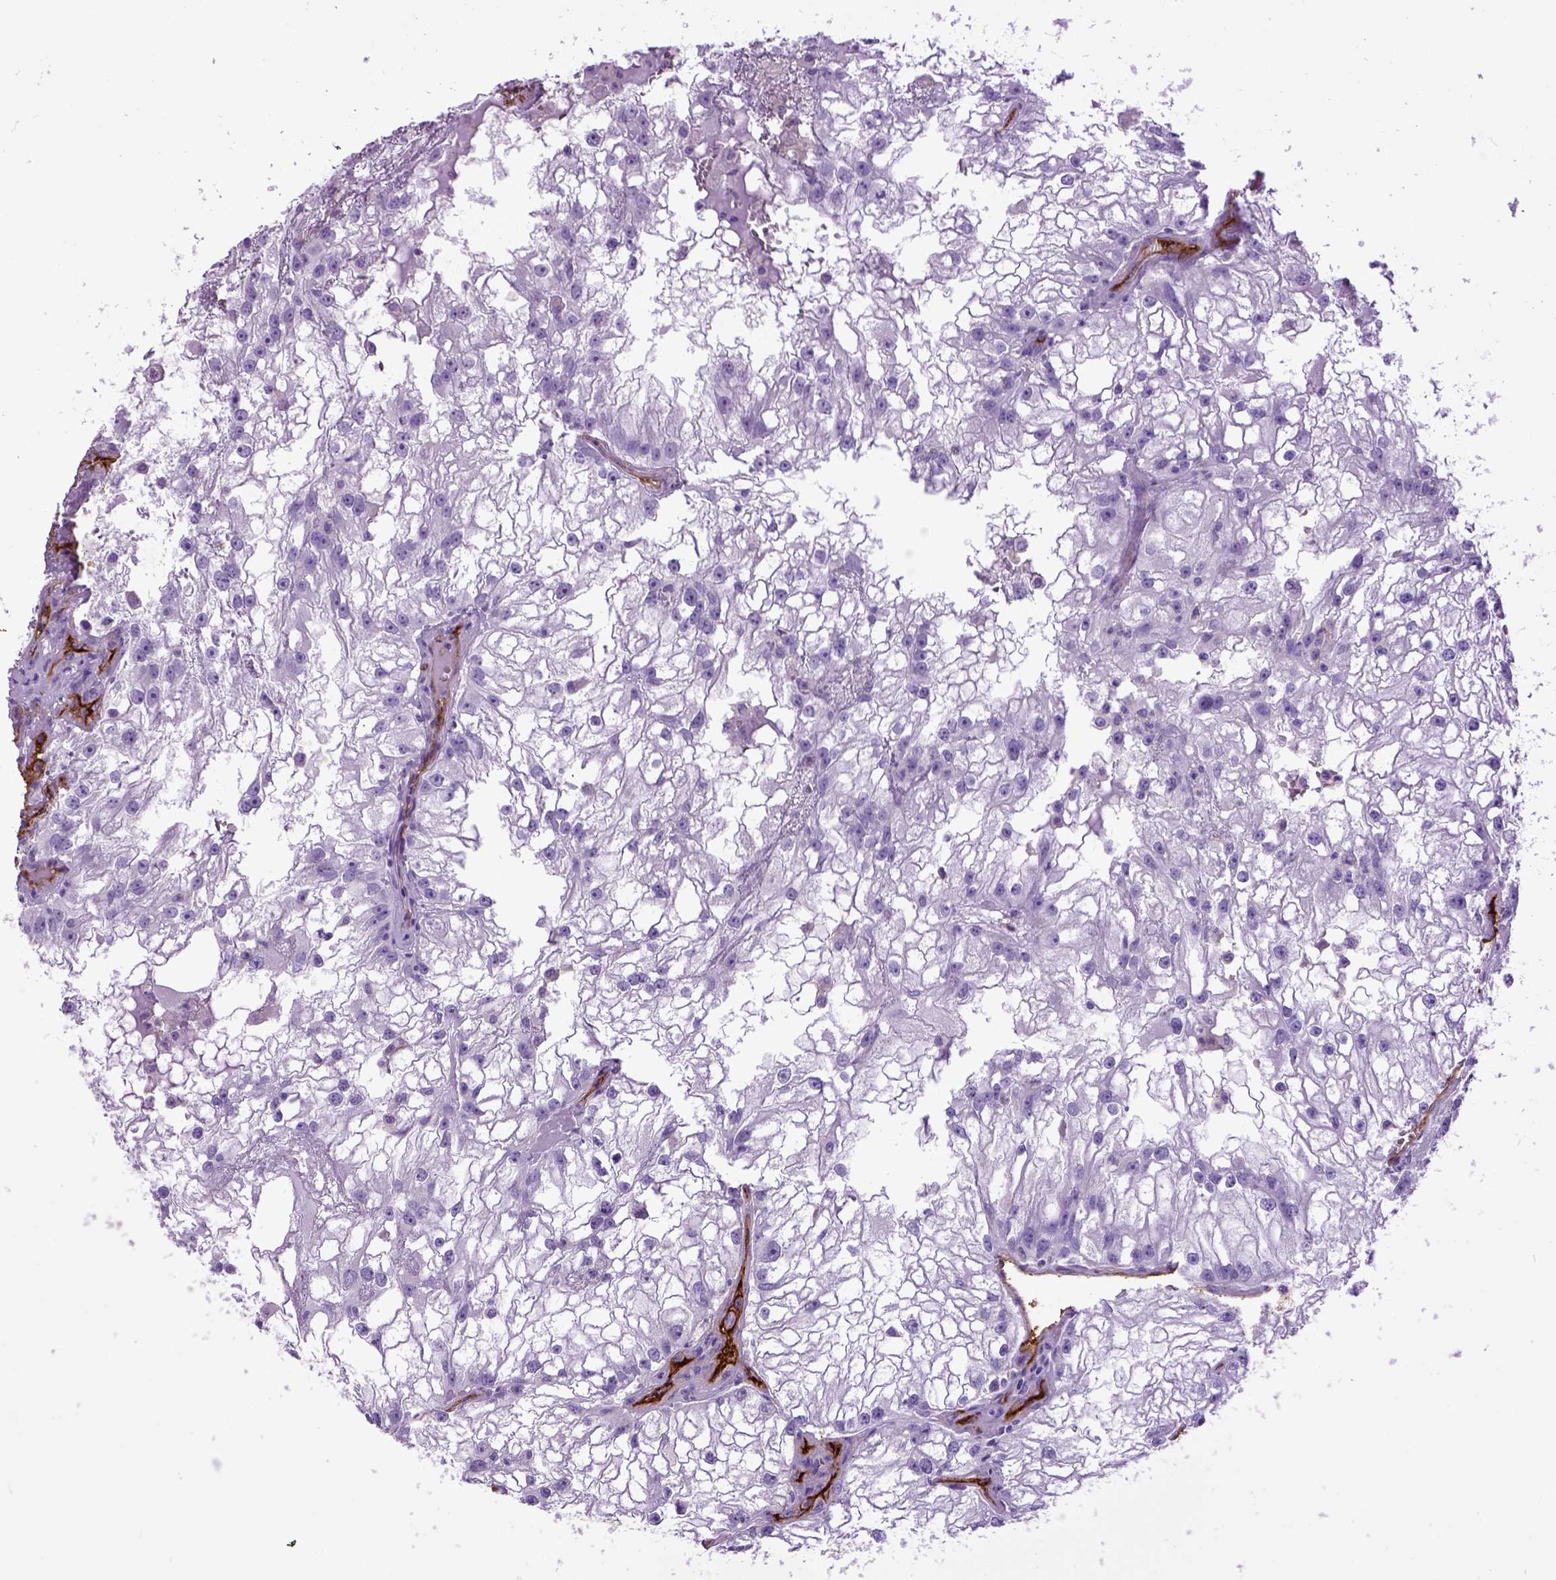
{"staining": {"intensity": "negative", "quantity": "none", "location": "none"}, "tissue": "renal cancer", "cell_type": "Tumor cells", "image_type": "cancer", "snomed": [{"axis": "morphology", "description": "Adenocarcinoma, NOS"}, {"axis": "topography", "description": "Kidney"}], "caption": "Tumor cells show no significant positivity in renal cancer (adenocarcinoma).", "gene": "ENG", "patient": {"sex": "male", "age": 59}}